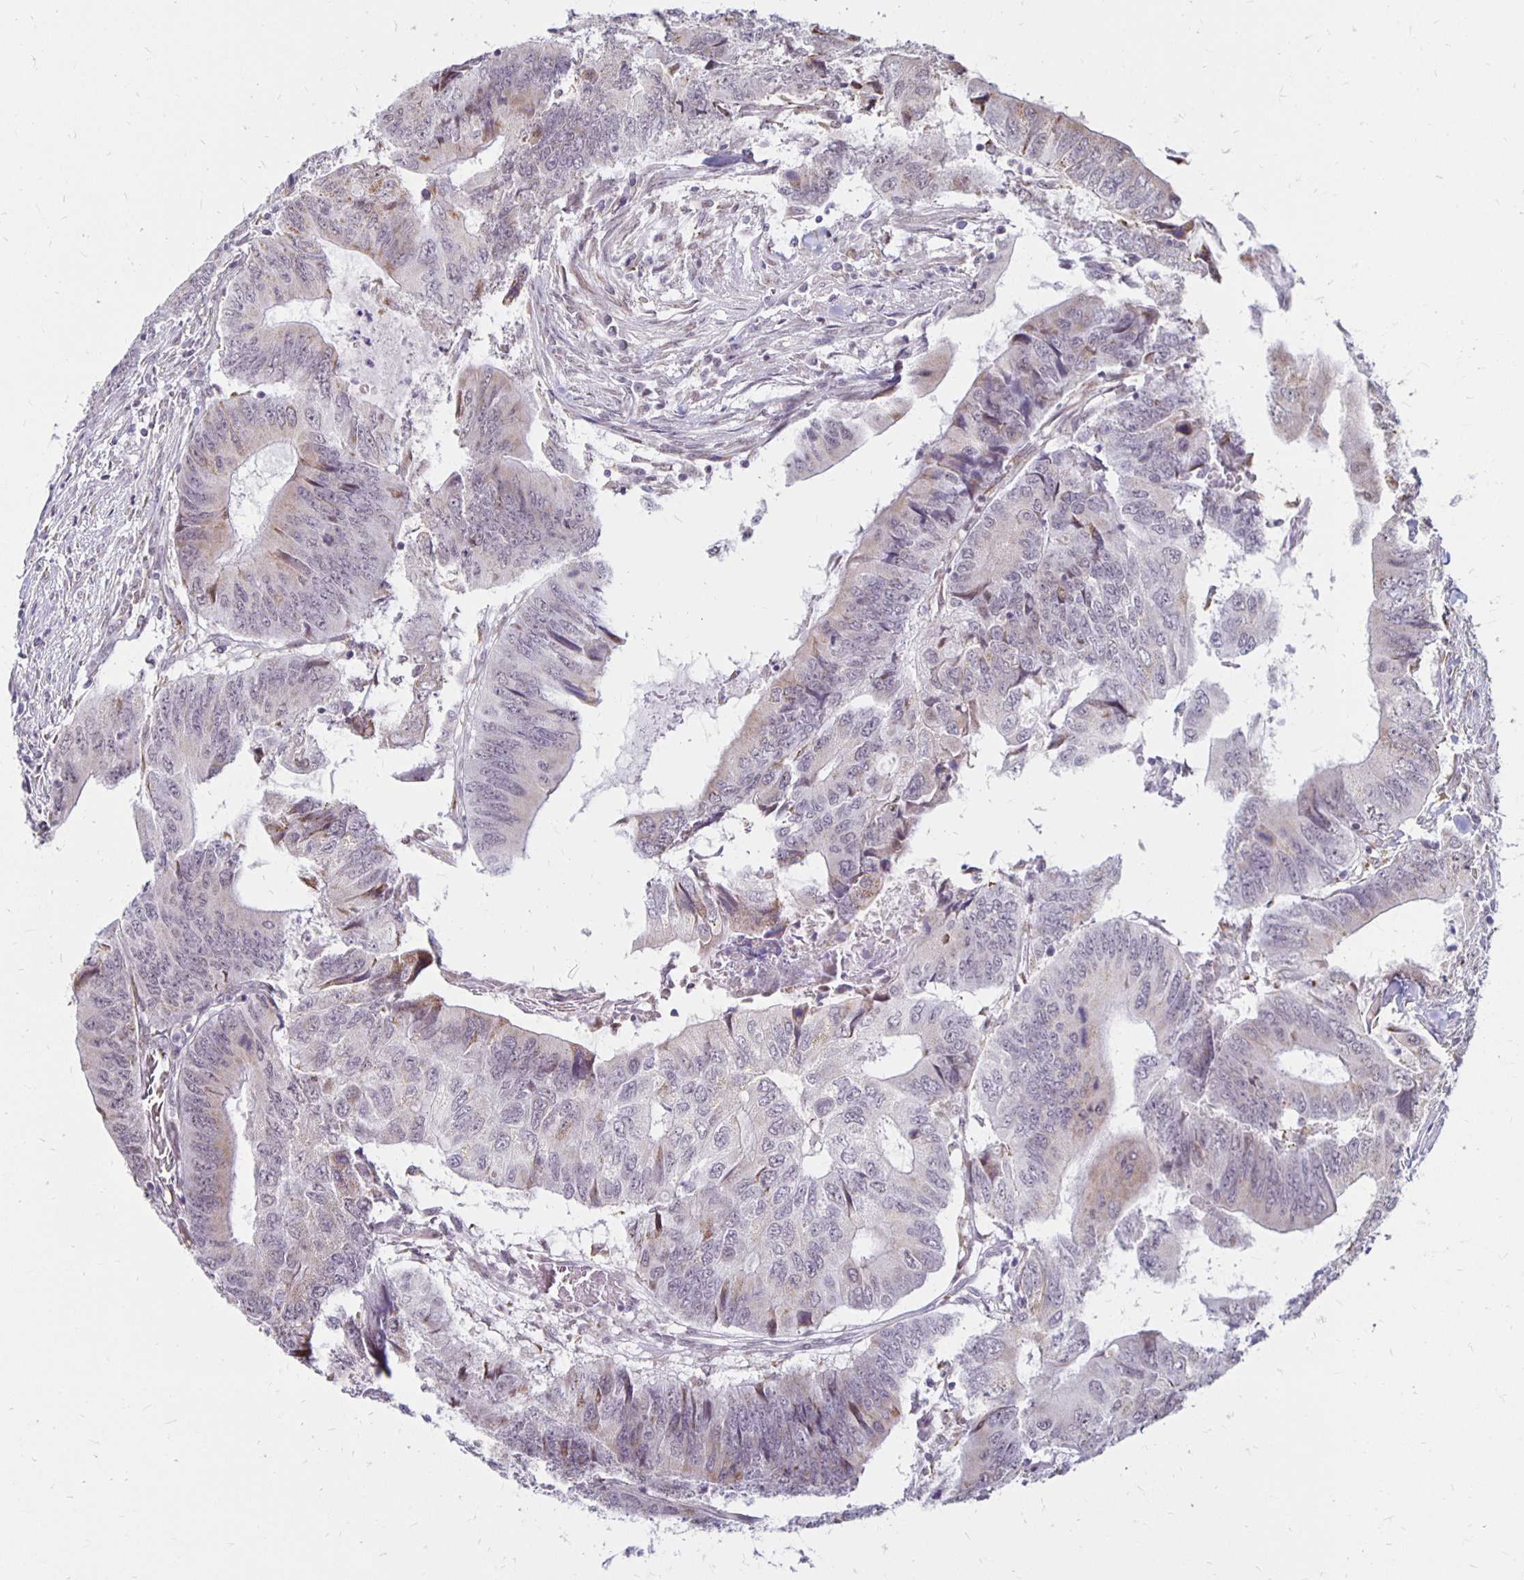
{"staining": {"intensity": "negative", "quantity": "none", "location": "none"}, "tissue": "colorectal cancer", "cell_type": "Tumor cells", "image_type": "cancer", "snomed": [{"axis": "morphology", "description": "Adenocarcinoma, NOS"}, {"axis": "topography", "description": "Colon"}], "caption": "An immunohistochemistry micrograph of colorectal adenocarcinoma is shown. There is no staining in tumor cells of colorectal adenocarcinoma.", "gene": "DAGLA", "patient": {"sex": "male", "age": 53}}